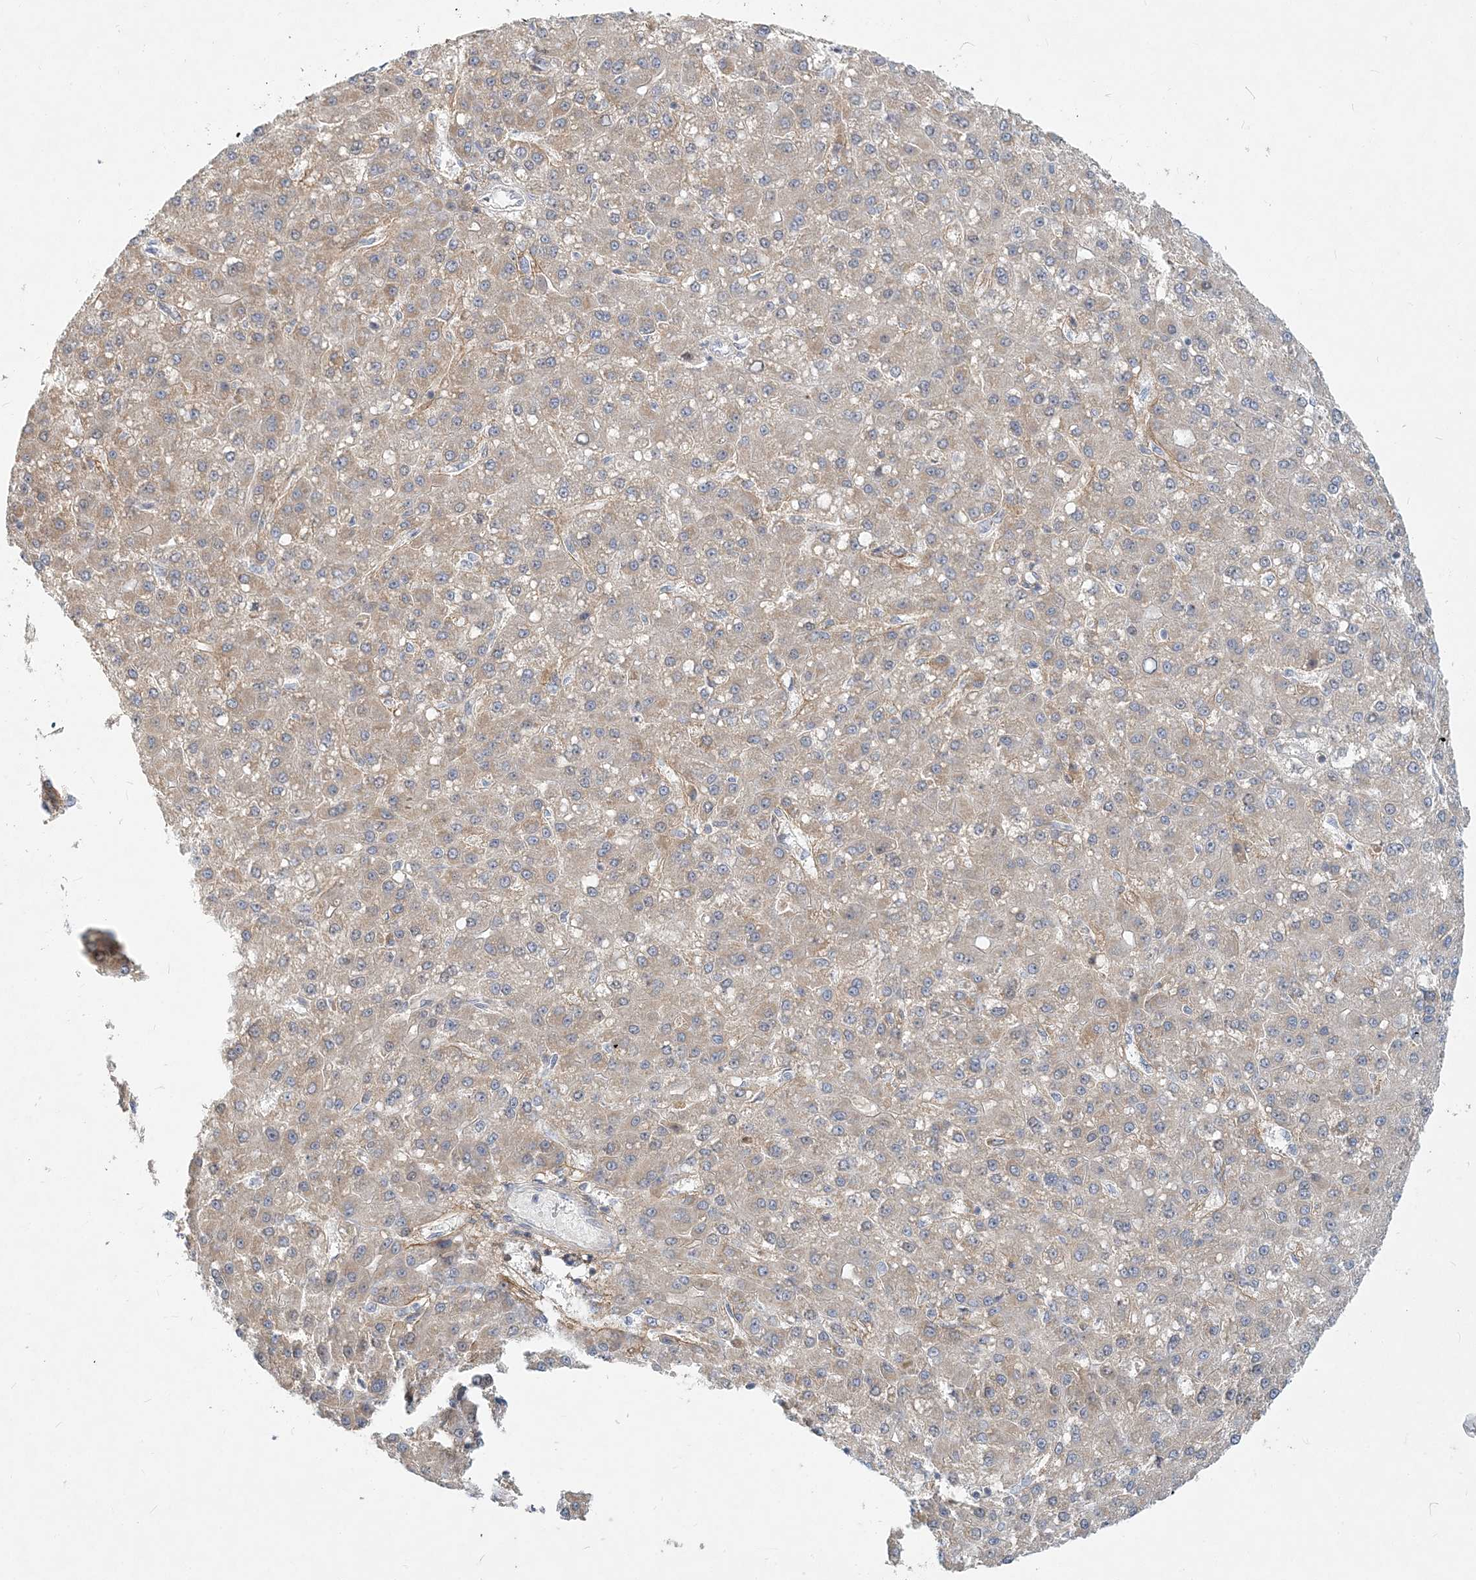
{"staining": {"intensity": "weak", "quantity": "25%-75%", "location": "cytoplasmic/membranous"}, "tissue": "liver cancer", "cell_type": "Tumor cells", "image_type": "cancer", "snomed": [{"axis": "morphology", "description": "Carcinoma, Hepatocellular, NOS"}, {"axis": "topography", "description": "Liver"}], "caption": "Immunohistochemical staining of hepatocellular carcinoma (liver) shows low levels of weak cytoplasmic/membranous protein positivity in about 25%-75% of tumor cells. Using DAB (3,3'-diaminobenzidine) (brown) and hematoxylin (blue) stains, captured at high magnification using brightfield microscopy.", "gene": "GMPPA", "patient": {"sex": "male", "age": 67}}